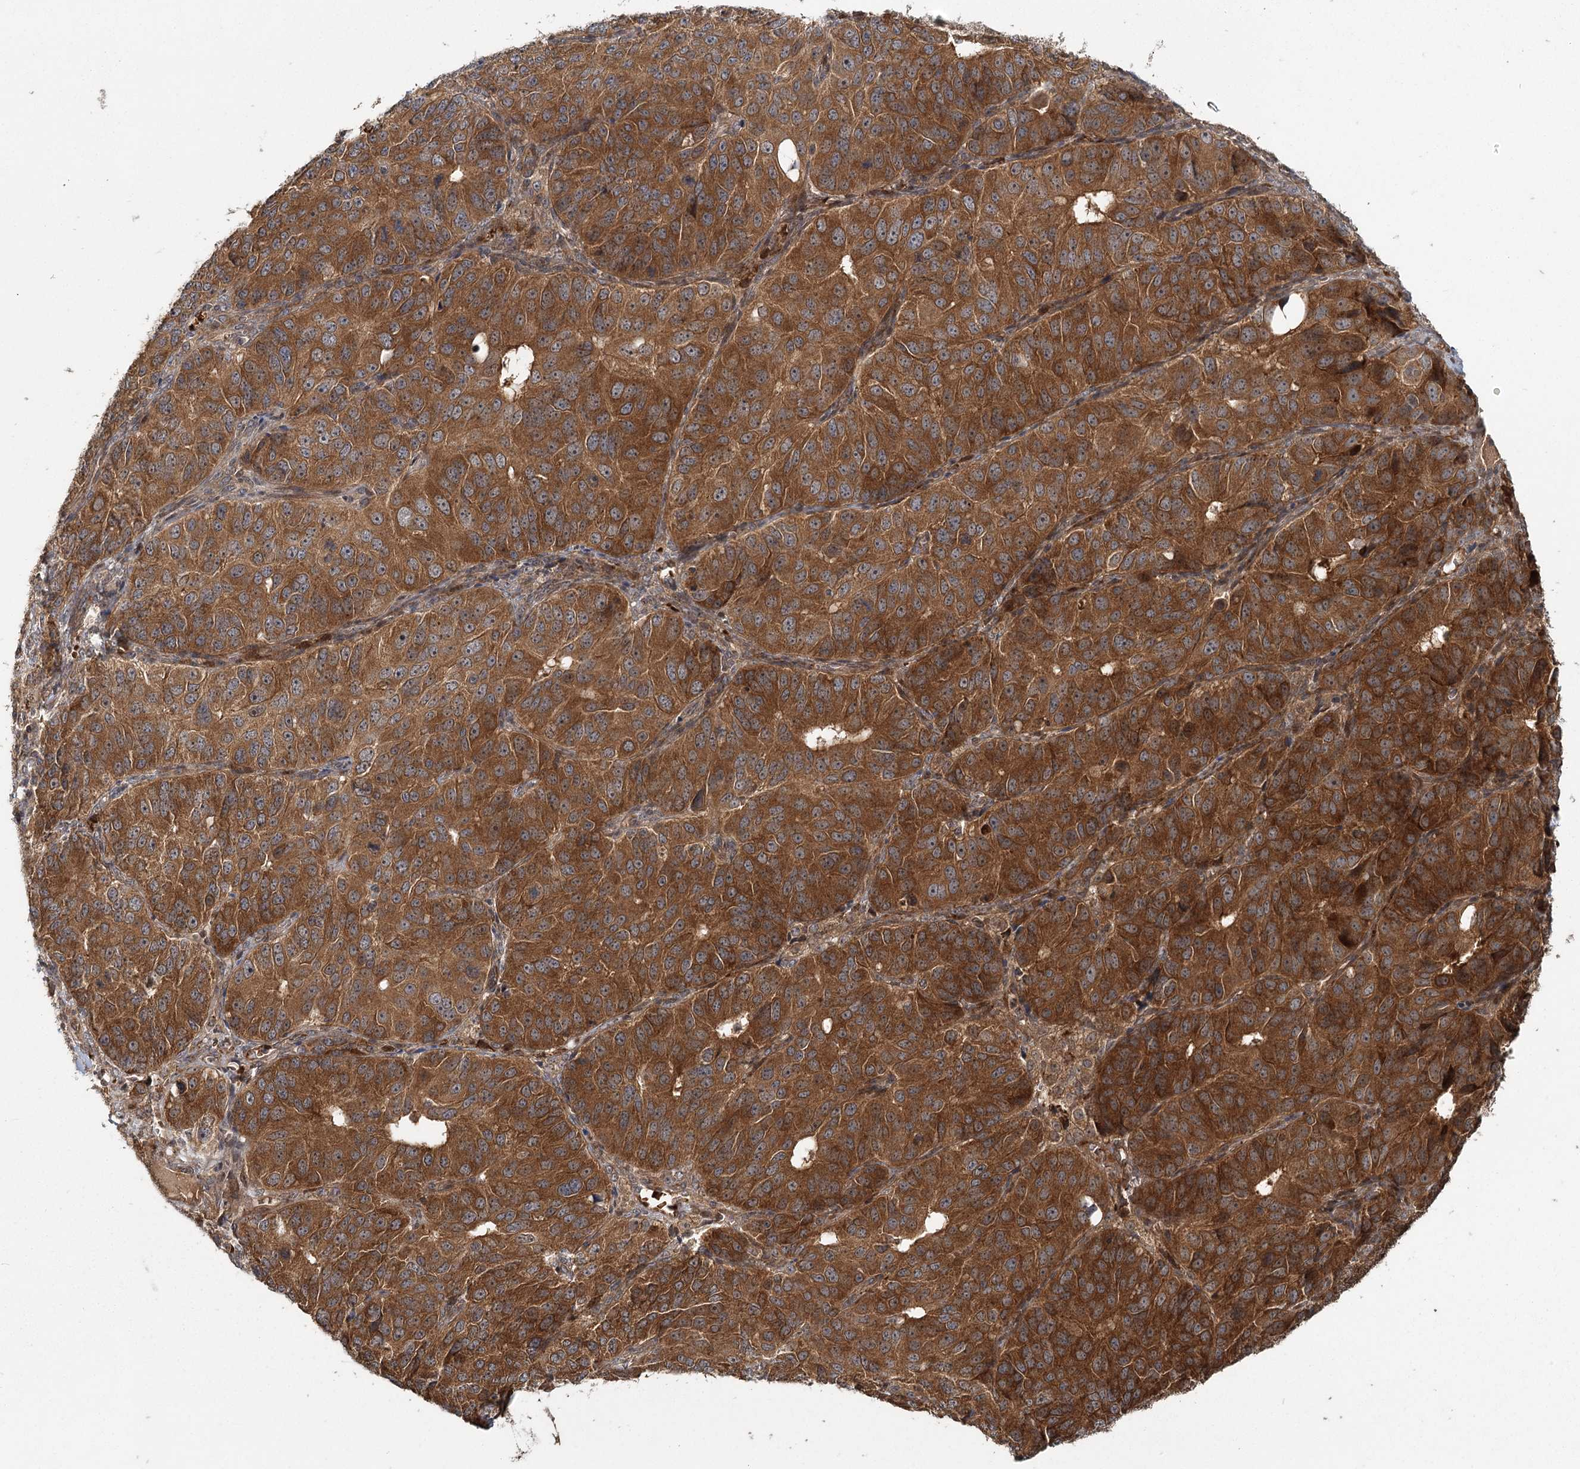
{"staining": {"intensity": "strong", "quantity": ">75%", "location": "cytoplasmic/membranous"}, "tissue": "ovarian cancer", "cell_type": "Tumor cells", "image_type": "cancer", "snomed": [{"axis": "morphology", "description": "Carcinoma, endometroid"}, {"axis": "topography", "description": "Ovary"}], "caption": "Tumor cells show high levels of strong cytoplasmic/membranous positivity in about >75% of cells in human endometroid carcinoma (ovarian).", "gene": "RAPGEF6", "patient": {"sex": "female", "age": 51}}